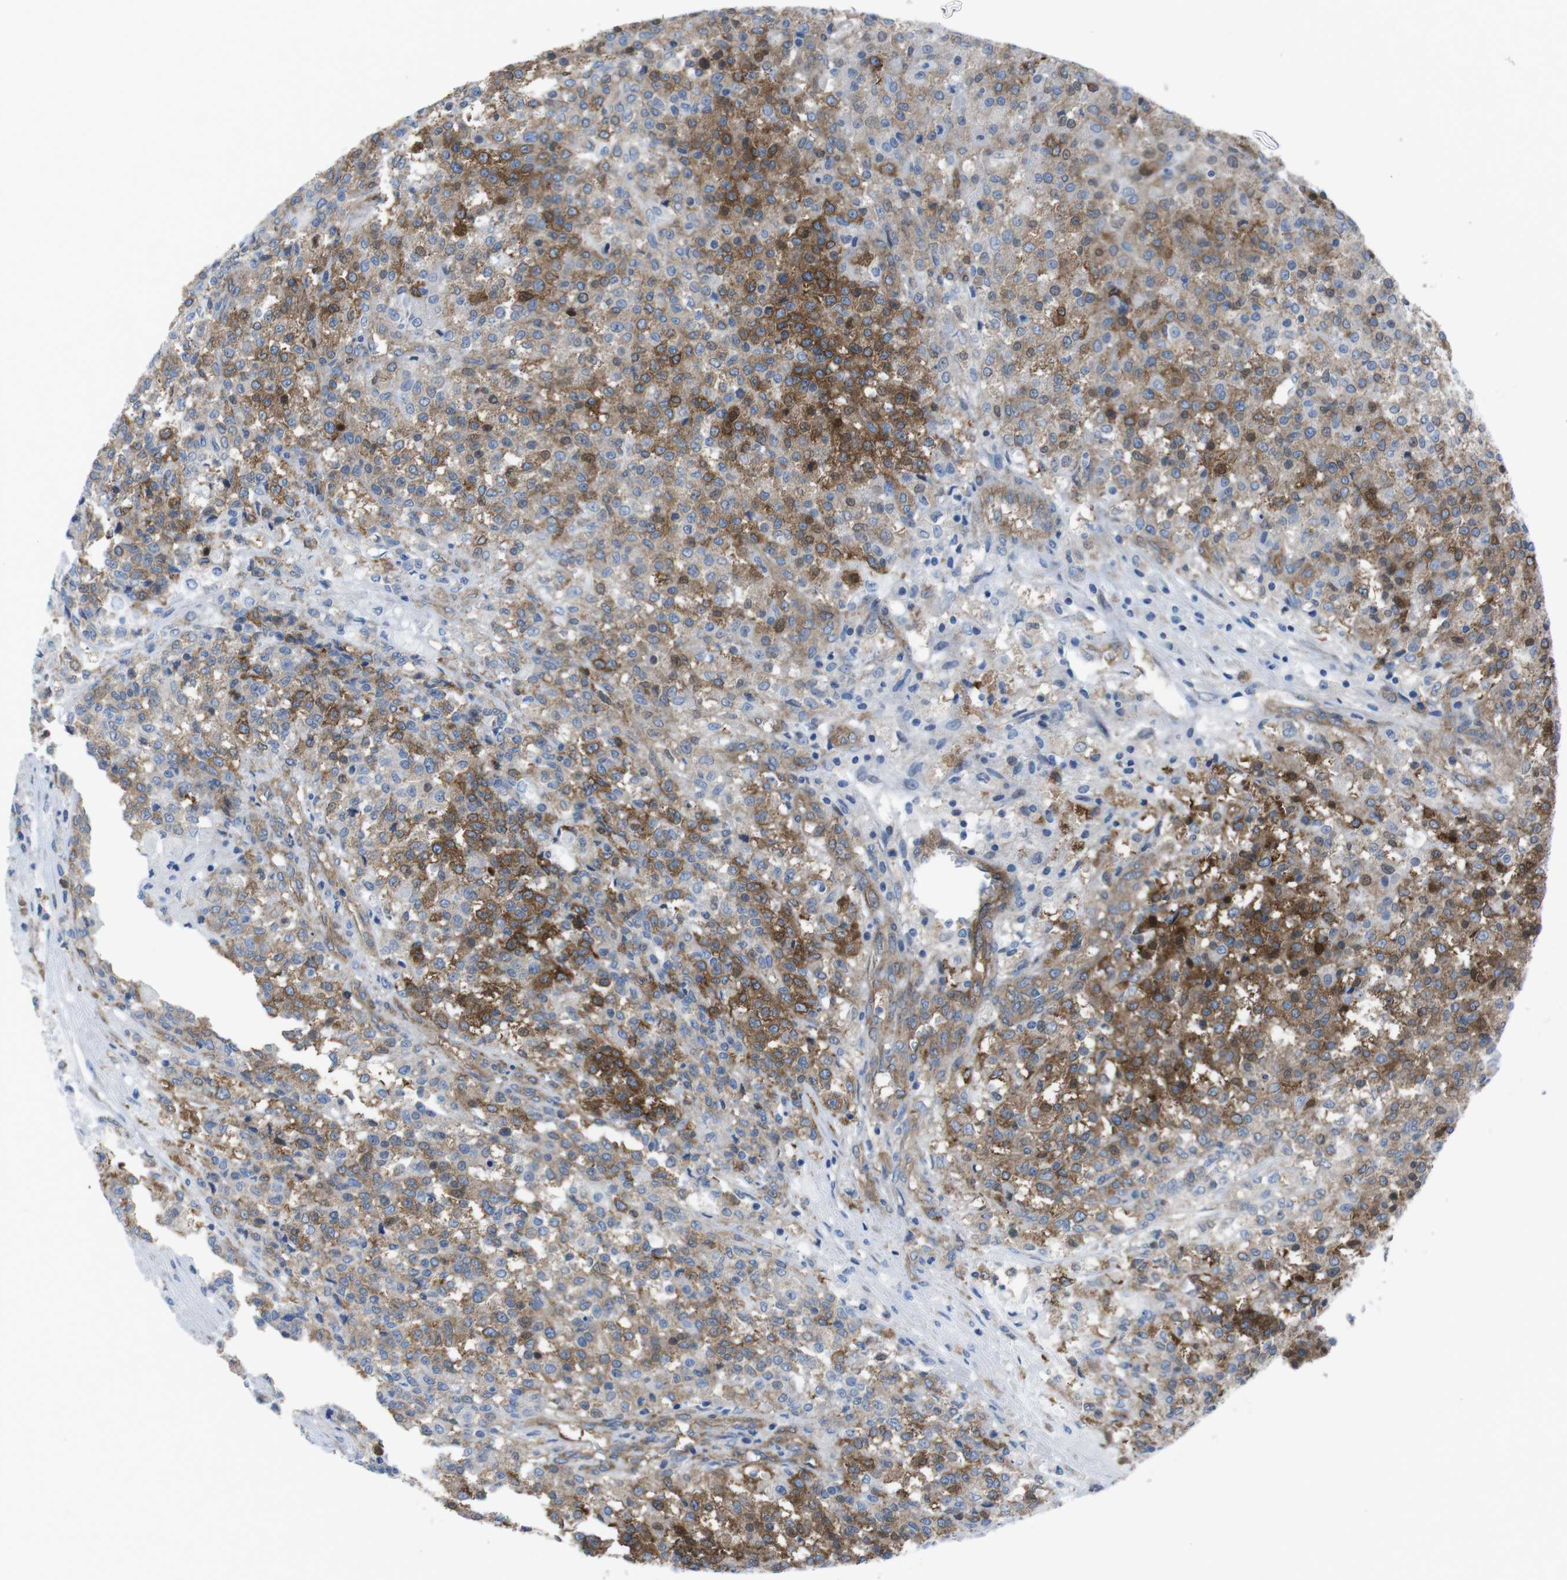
{"staining": {"intensity": "moderate", "quantity": ">75%", "location": "cytoplasmic/membranous"}, "tissue": "testis cancer", "cell_type": "Tumor cells", "image_type": "cancer", "snomed": [{"axis": "morphology", "description": "Seminoma, NOS"}, {"axis": "topography", "description": "Testis"}], "caption": "Human testis cancer stained with a protein marker displays moderate staining in tumor cells.", "gene": "DIAPH2", "patient": {"sex": "male", "age": 59}}